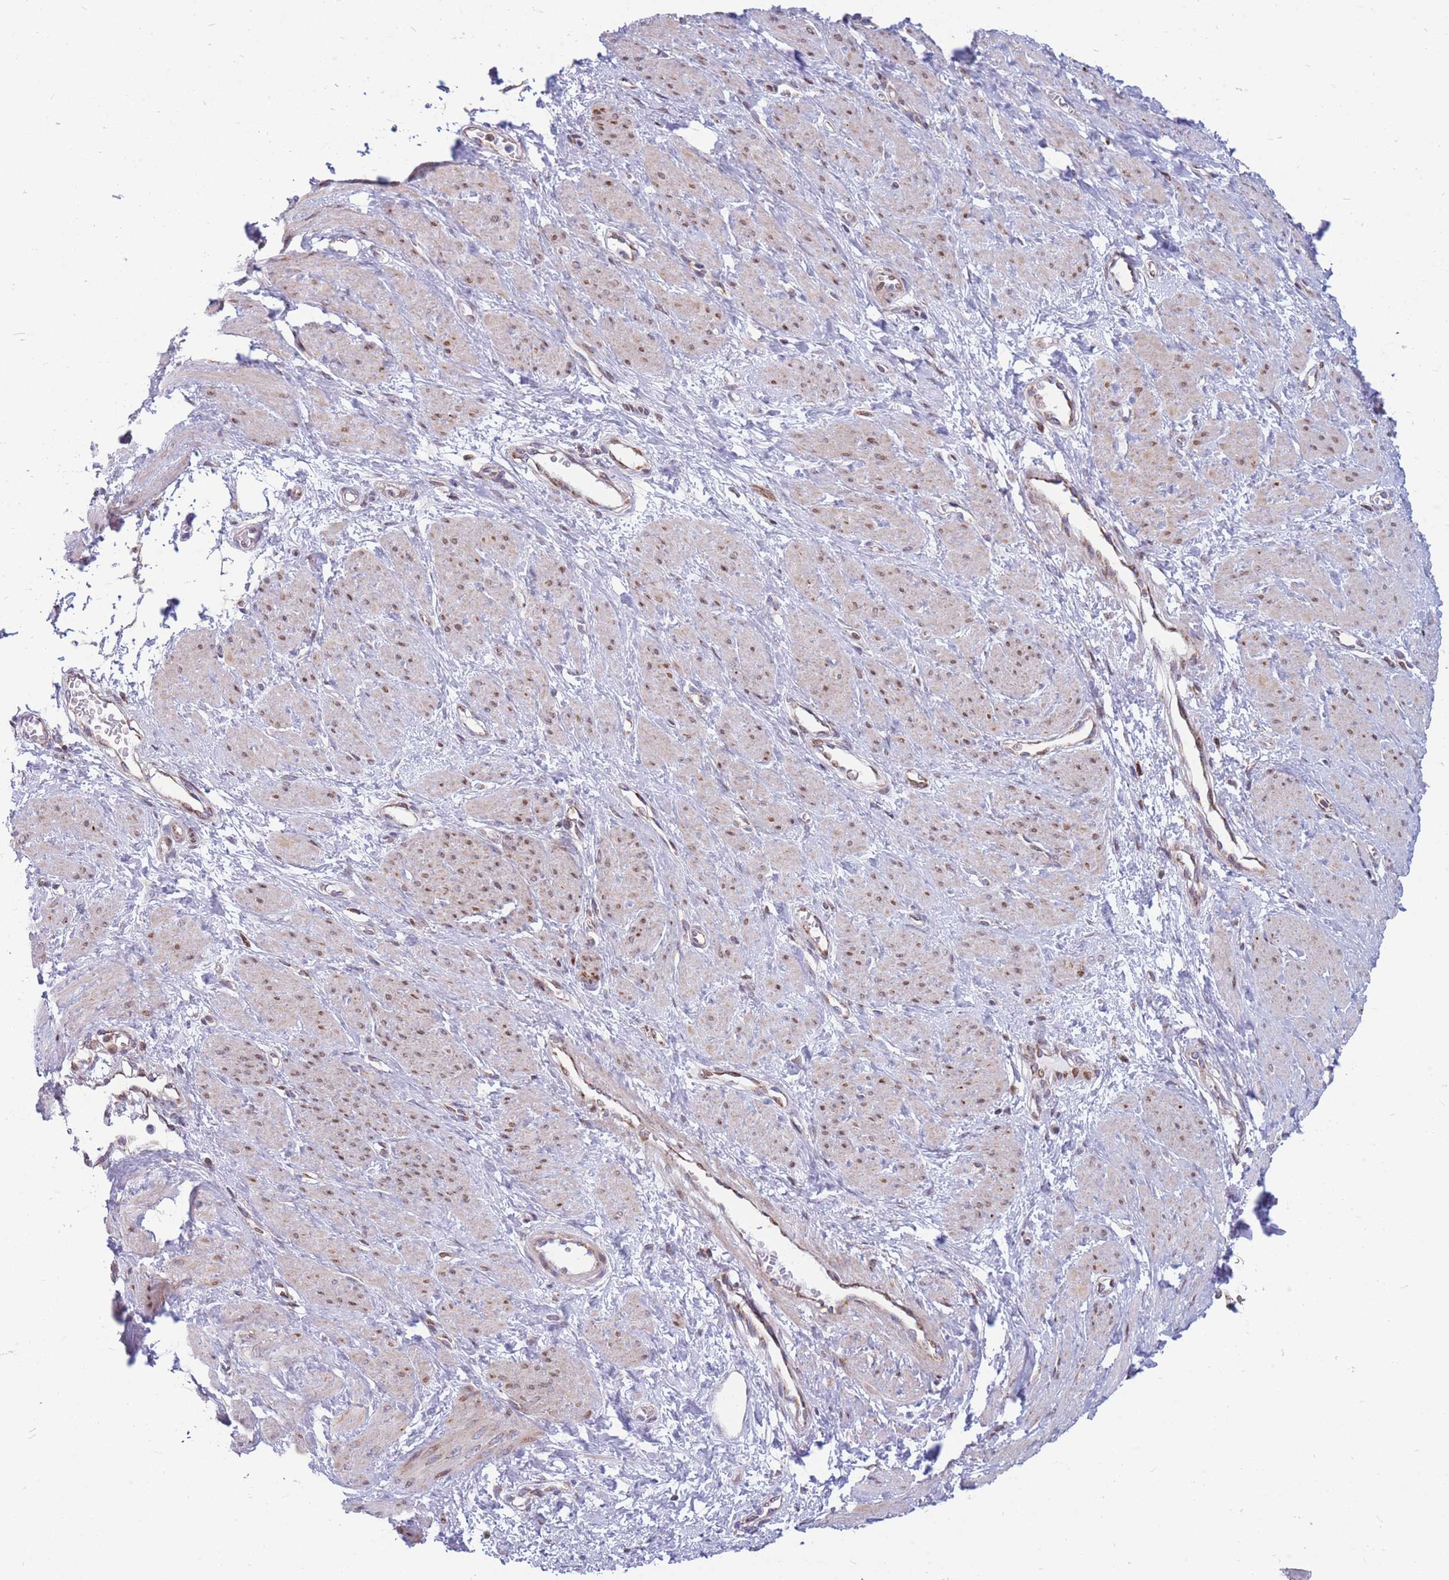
{"staining": {"intensity": "moderate", "quantity": ">75%", "location": "nuclear"}, "tissue": "smooth muscle", "cell_type": "Smooth muscle cells", "image_type": "normal", "snomed": [{"axis": "morphology", "description": "Normal tissue, NOS"}, {"axis": "topography", "description": "Smooth muscle"}, {"axis": "topography", "description": "Uterus"}], "caption": "Protein staining of benign smooth muscle displays moderate nuclear positivity in approximately >75% of smooth muscle cells.", "gene": "HSPE1", "patient": {"sex": "female", "age": 39}}